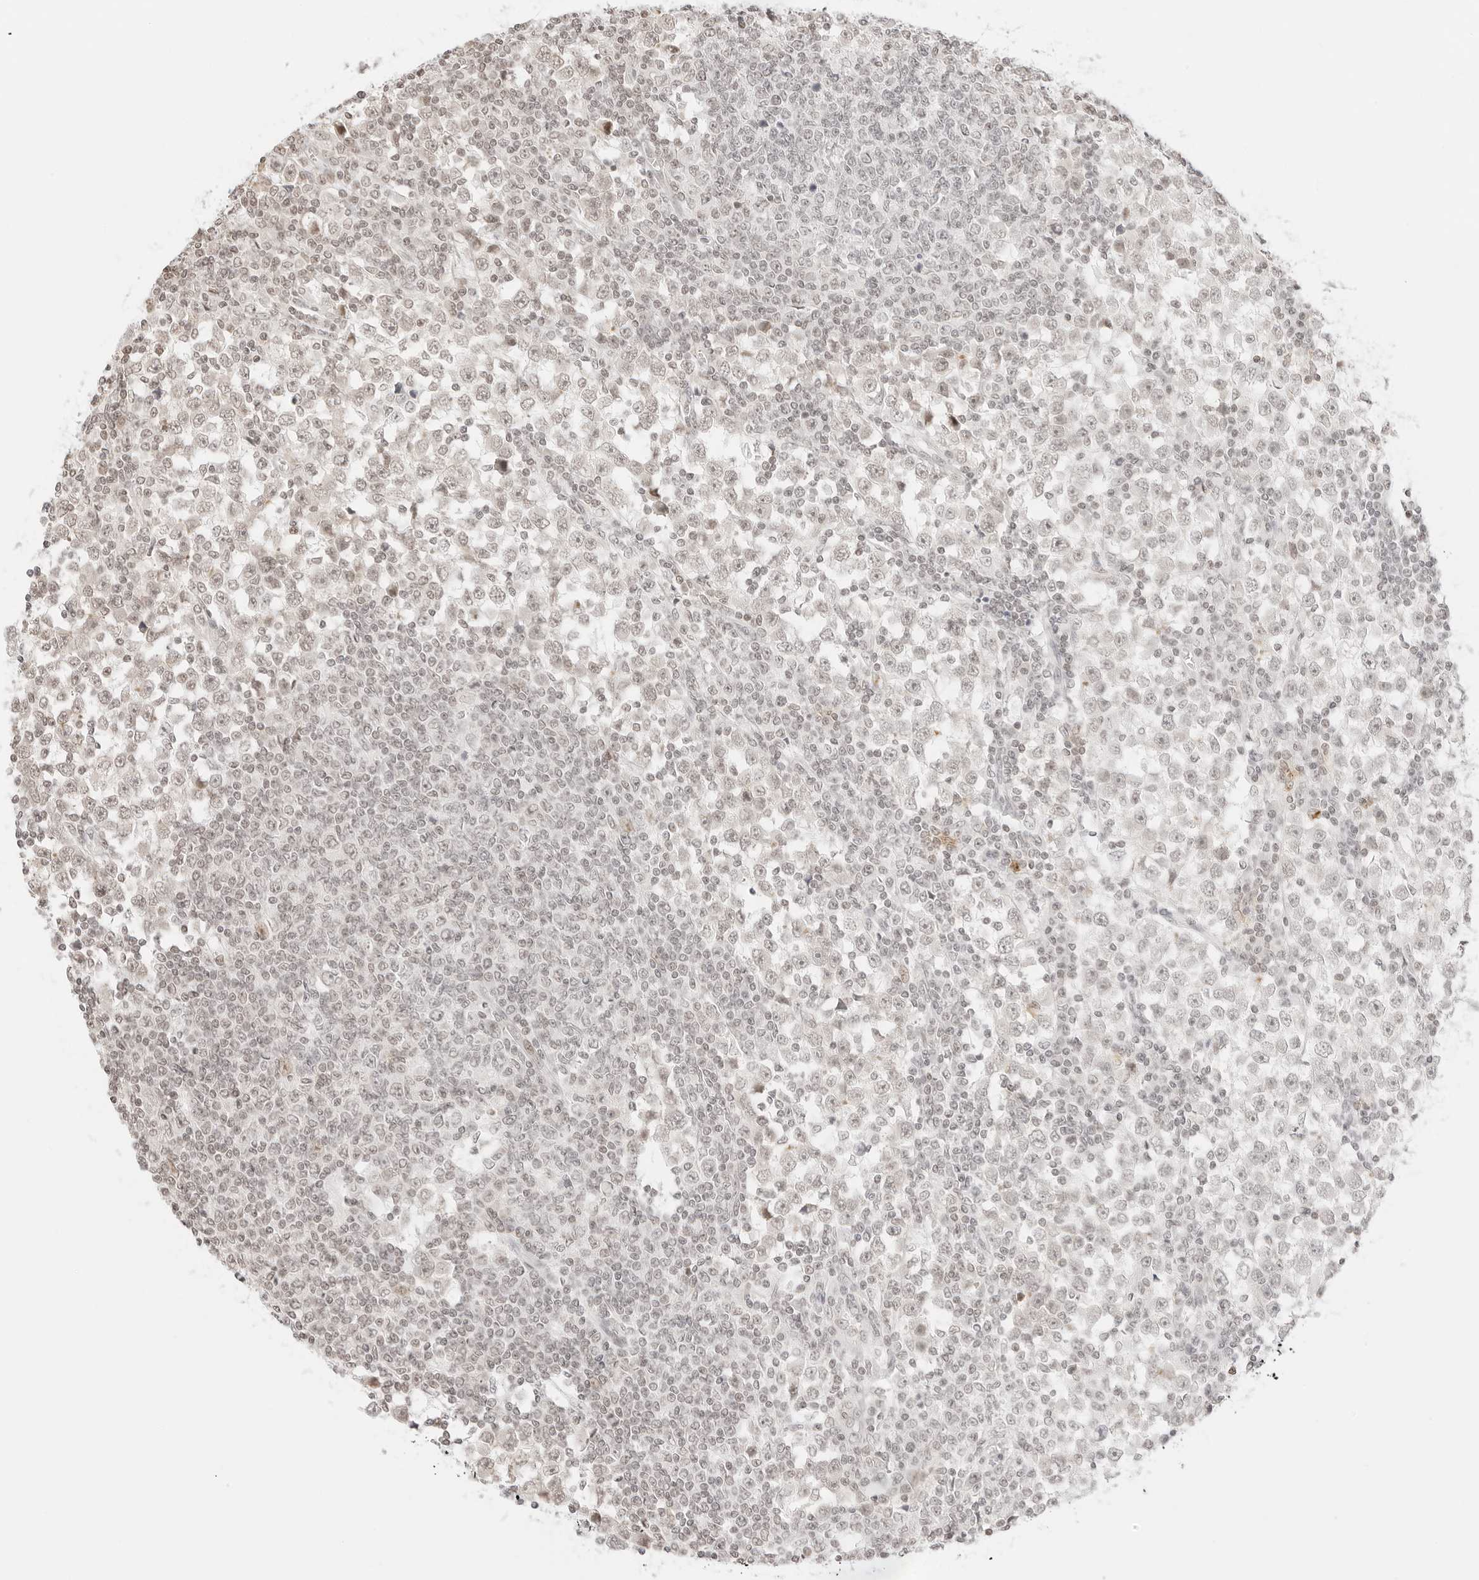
{"staining": {"intensity": "negative", "quantity": "none", "location": "none"}, "tissue": "testis cancer", "cell_type": "Tumor cells", "image_type": "cancer", "snomed": [{"axis": "morphology", "description": "Seminoma, NOS"}, {"axis": "topography", "description": "Testis"}], "caption": "Tumor cells show no significant protein staining in testis seminoma.", "gene": "GNAS", "patient": {"sex": "male", "age": 65}}